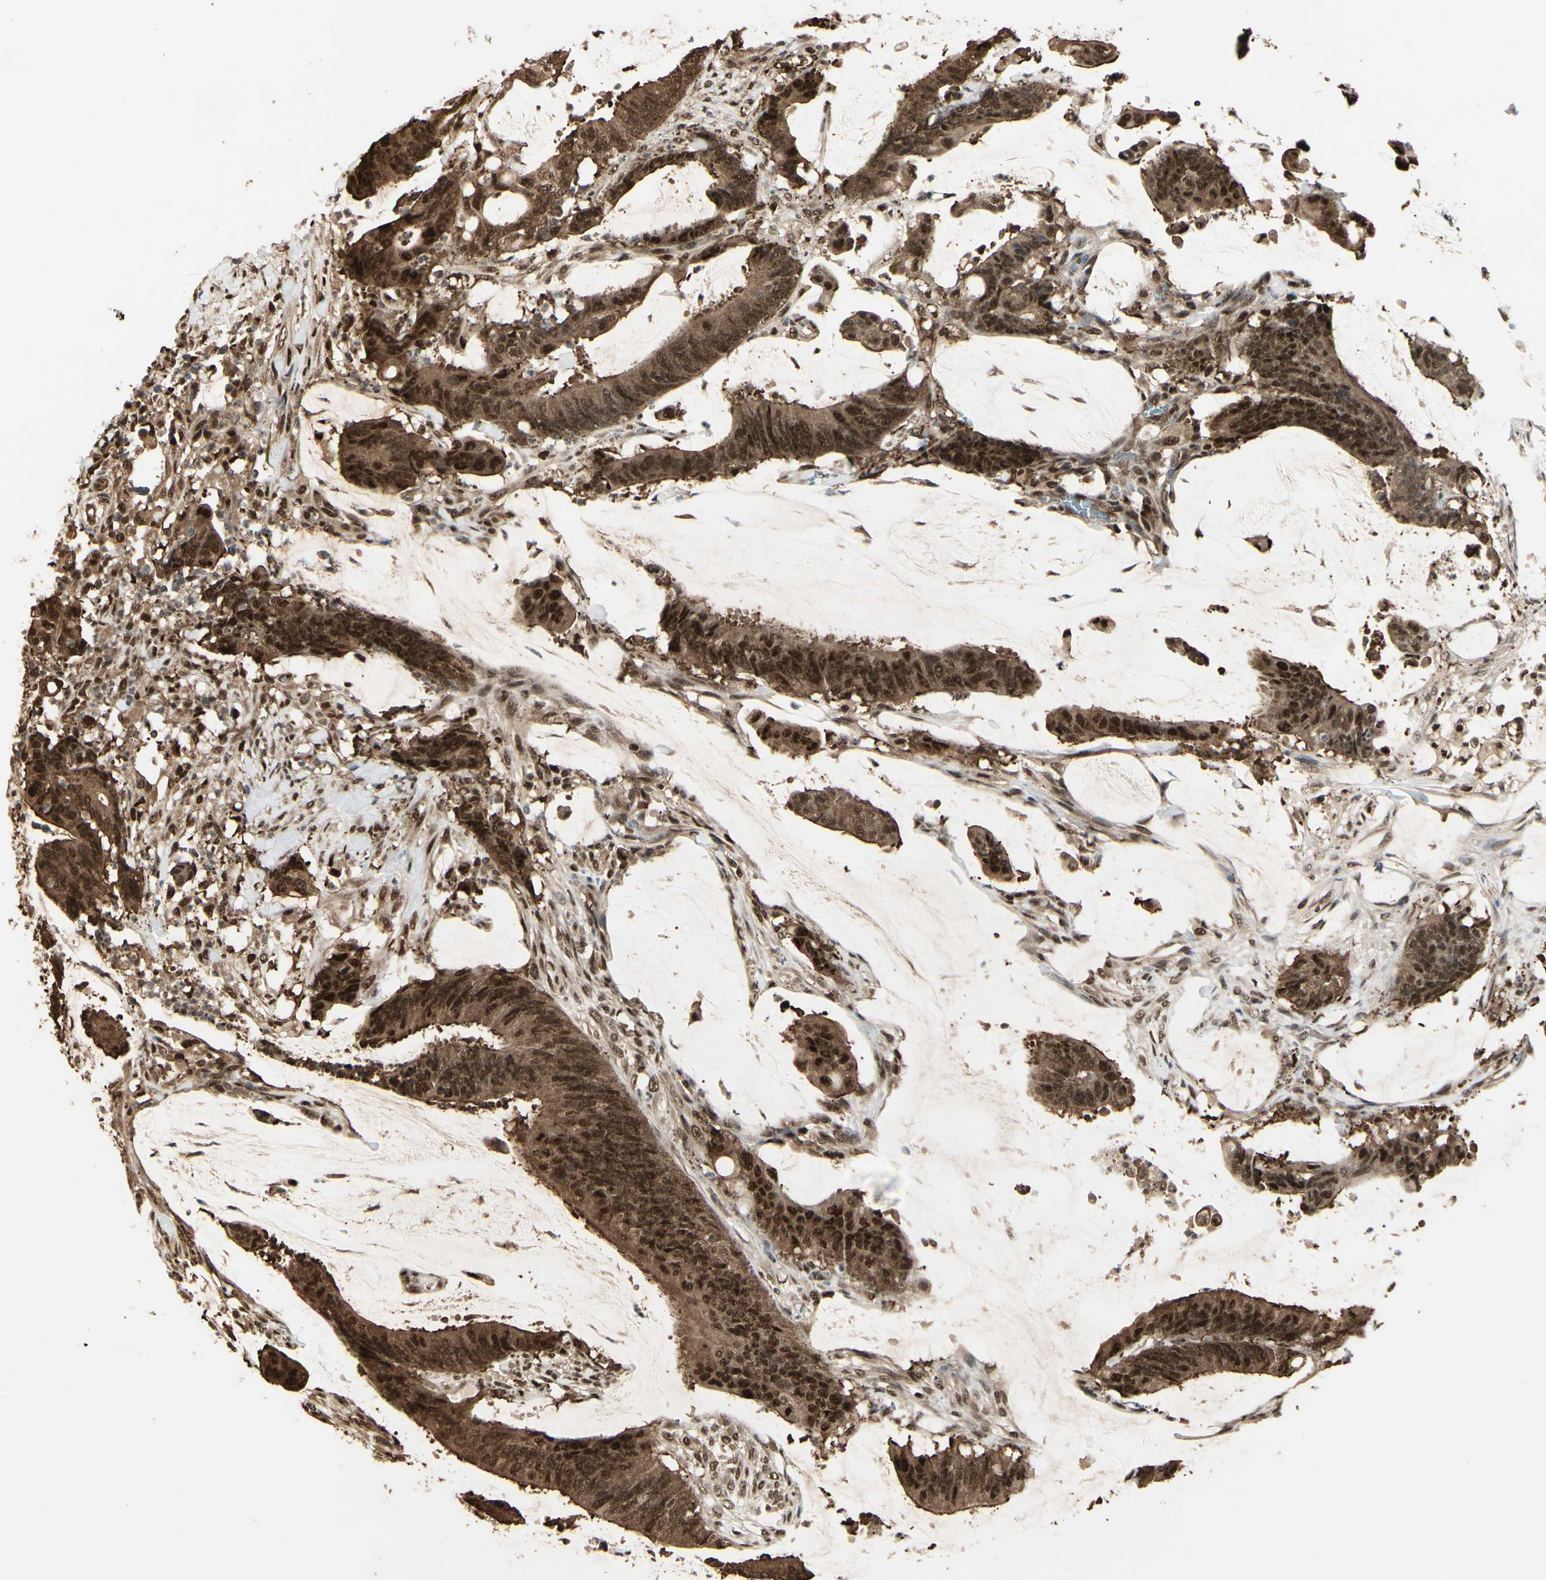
{"staining": {"intensity": "strong", "quantity": ">75%", "location": "cytoplasmic/membranous,nuclear"}, "tissue": "colorectal cancer", "cell_type": "Tumor cells", "image_type": "cancer", "snomed": [{"axis": "morphology", "description": "Adenocarcinoma, NOS"}, {"axis": "topography", "description": "Rectum"}], "caption": "IHC histopathology image of neoplastic tissue: colorectal cancer (adenocarcinoma) stained using immunohistochemistry (IHC) shows high levels of strong protein expression localized specifically in the cytoplasmic/membranous and nuclear of tumor cells, appearing as a cytoplasmic/membranous and nuclear brown color.", "gene": "HSF1", "patient": {"sex": "female", "age": 66}}